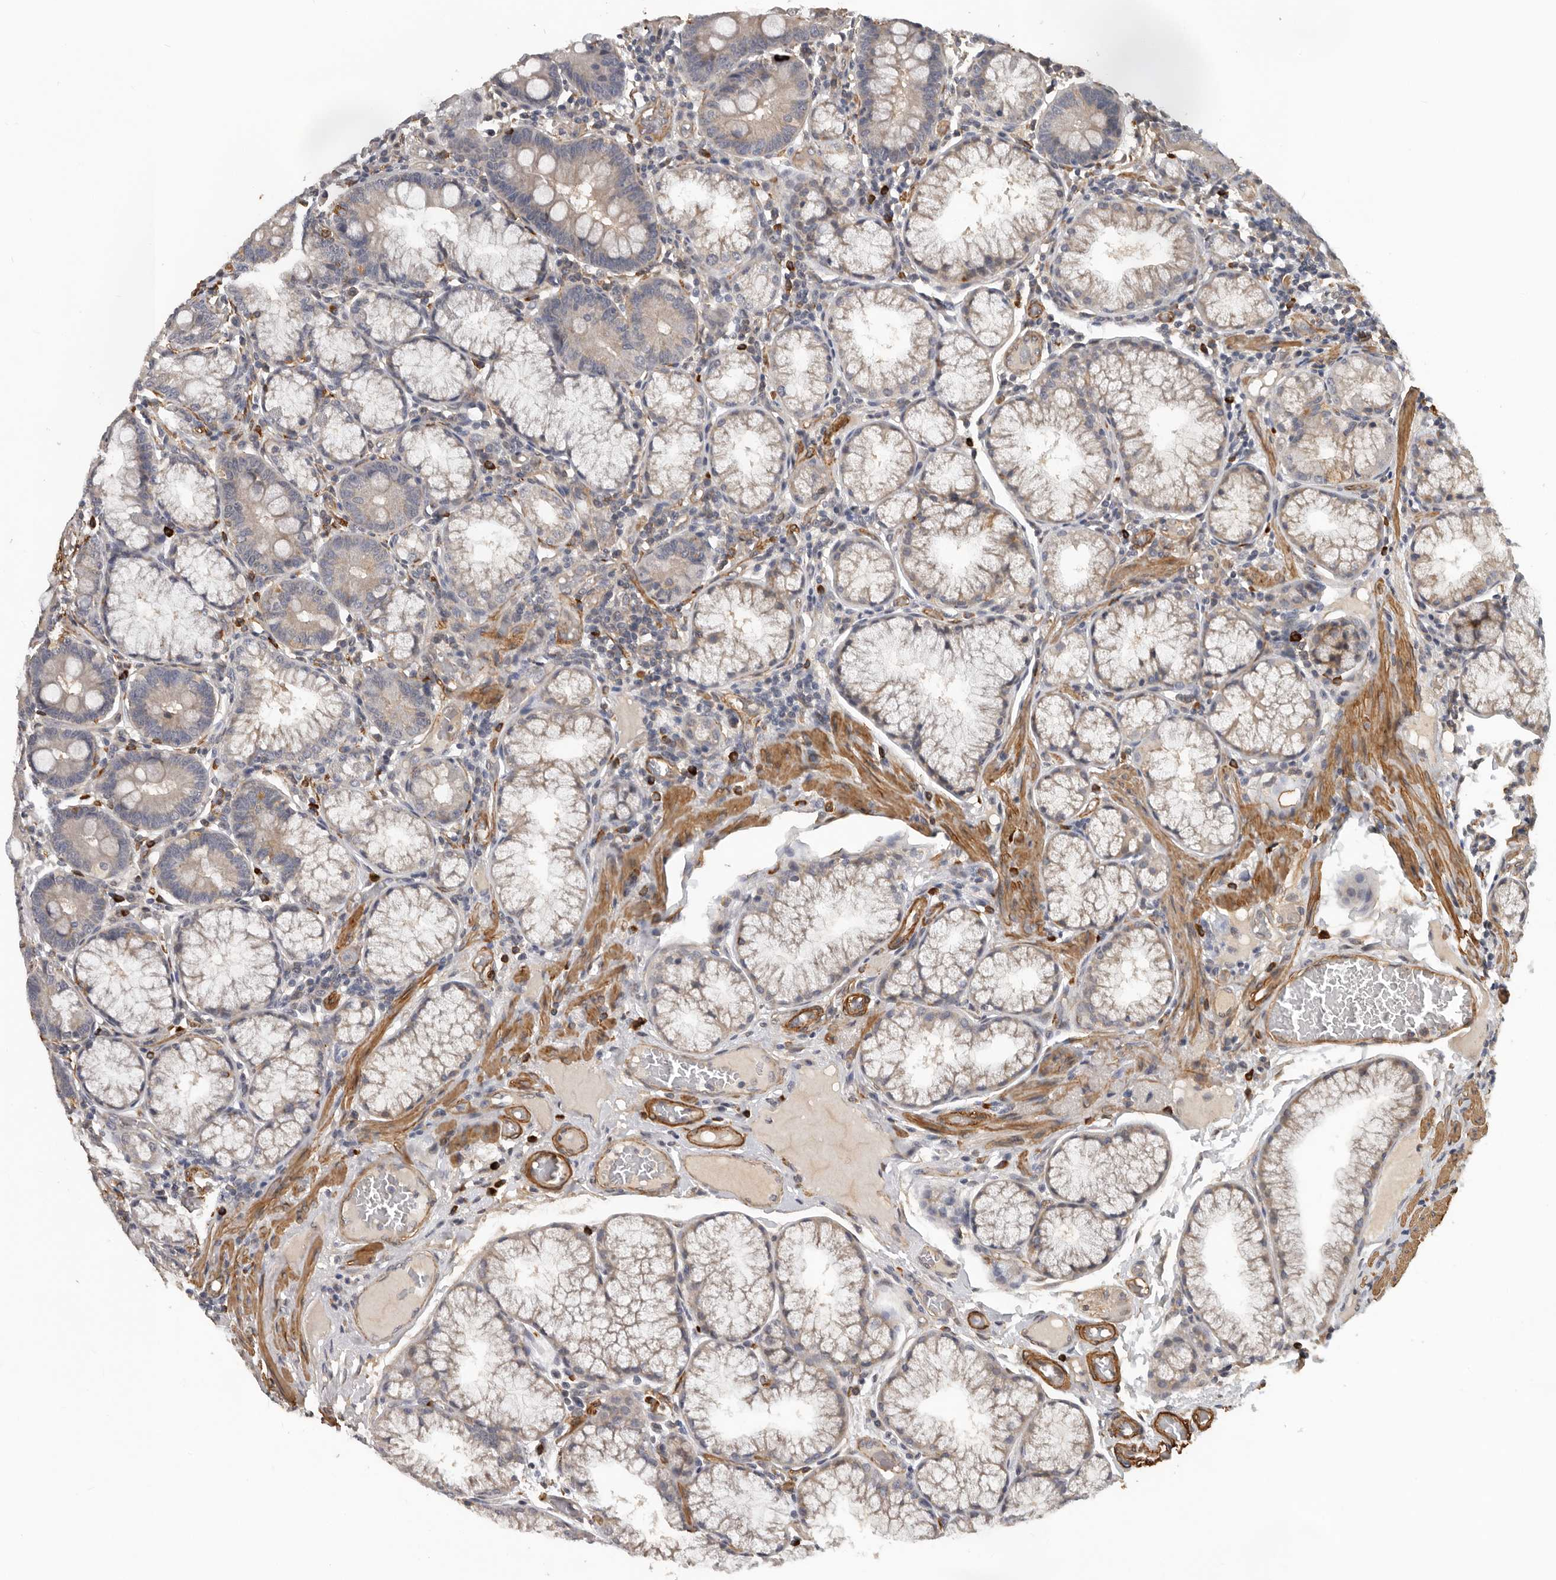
{"staining": {"intensity": "weak", "quantity": "25%-75%", "location": "cytoplasmic/membranous"}, "tissue": "duodenum", "cell_type": "Glandular cells", "image_type": "normal", "snomed": [{"axis": "morphology", "description": "Normal tissue, NOS"}, {"axis": "topography", "description": "Duodenum"}], "caption": "Approximately 25%-75% of glandular cells in benign human duodenum show weak cytoplasmic/membranous protein positivity as visualized by brown immunohistochemical staining.", "gene": "RNF157", "patient": {"sex": "male", "age": 50}}